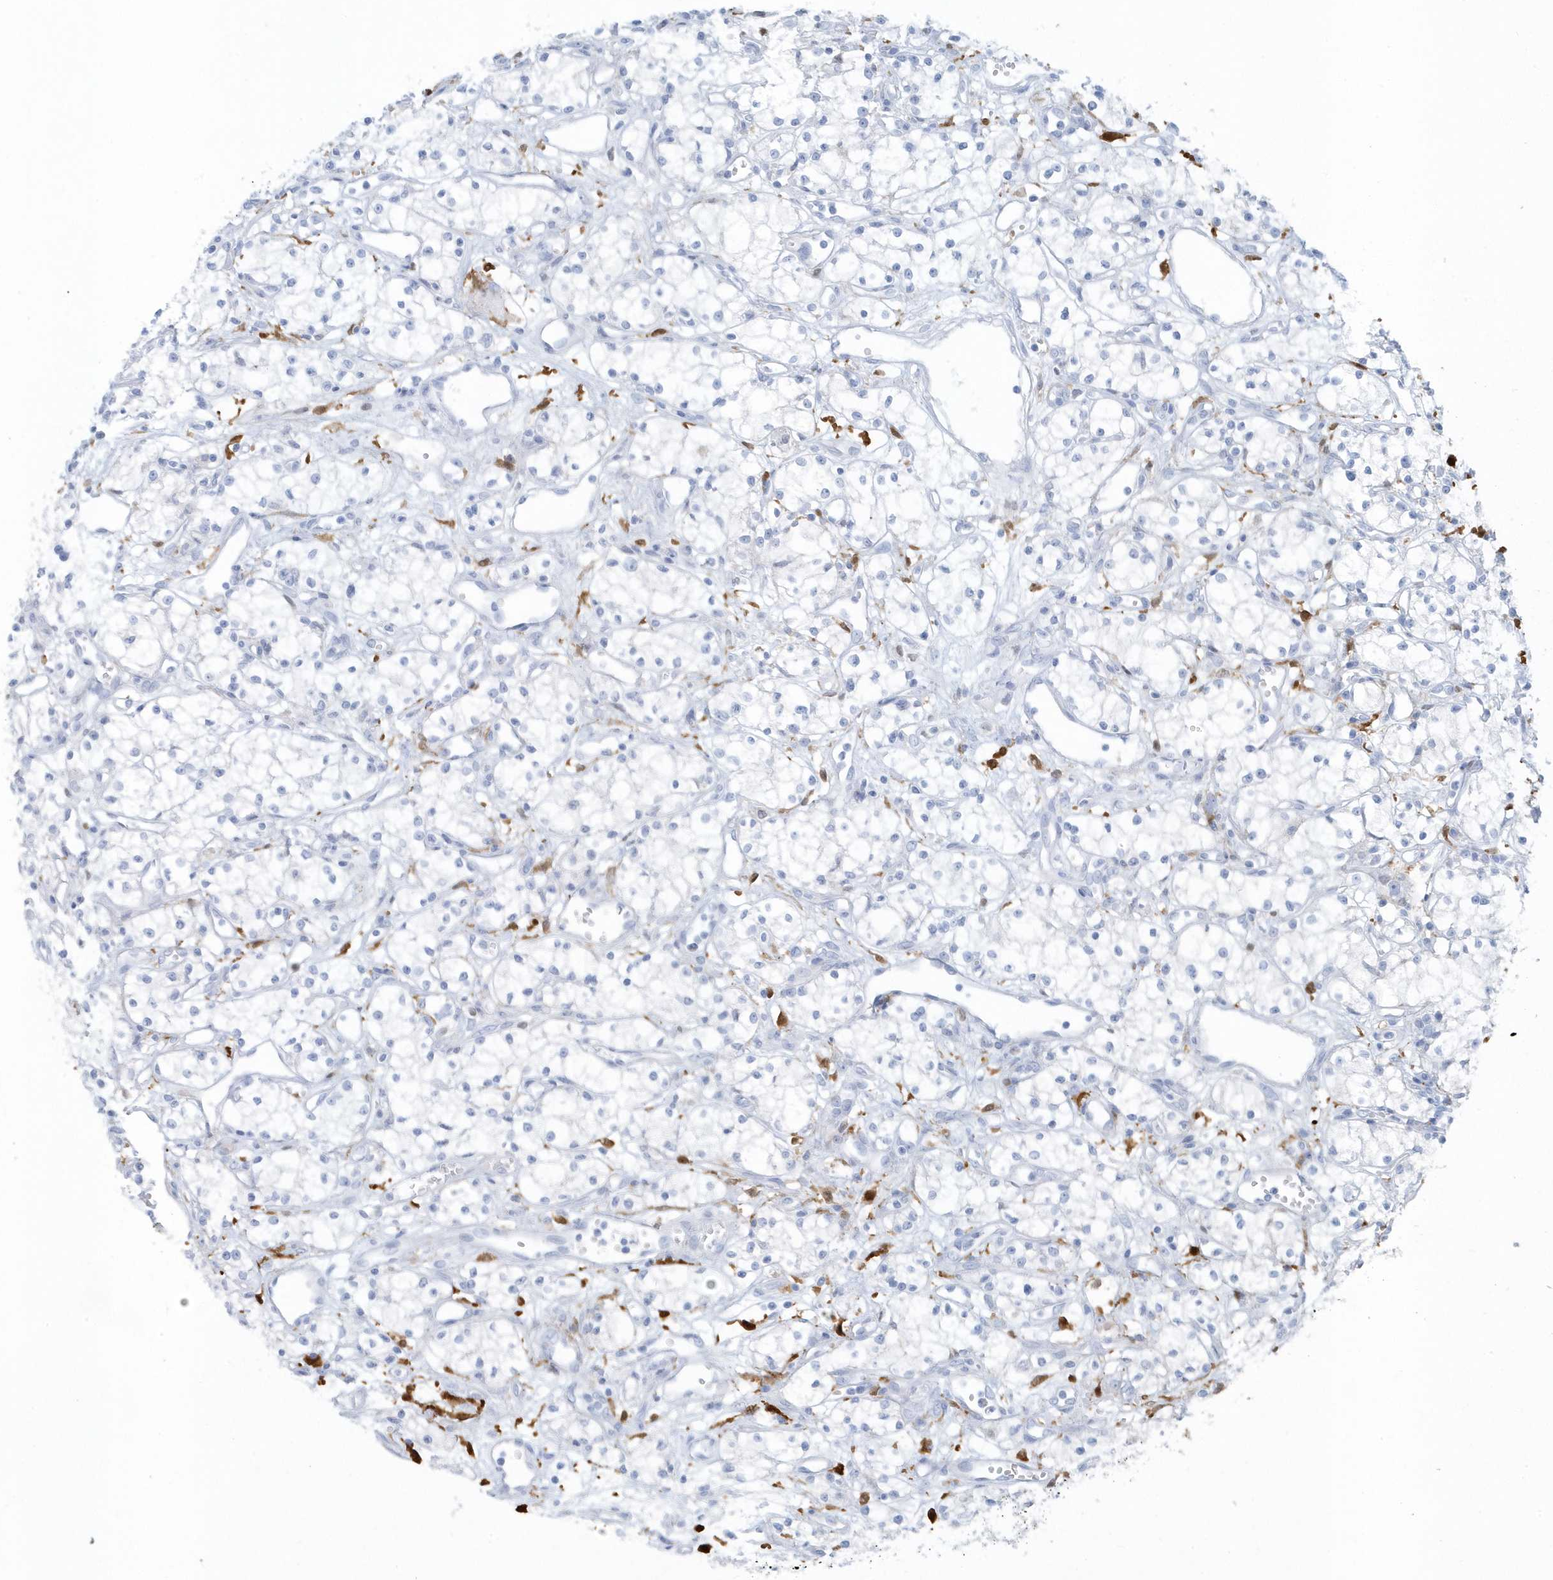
{"staining": {"intensity": "negative", "quantity": "none", "location": "none"}, "tissue": "renal cancer", "cell_type": "Tumor cells", "image_type": "cancer", "snomed": [{"axis": "morphology", "description": "Adenocarcinoma, NOS"}, {"axis": "topography", "description": "Kidney"}], "caption": "High magnification brightfield microscopy of adenocarcinoma (renal) stained with DAB (3,3'-diaminobenzidine) (brown) and counterstained with hematoxylin (blue): tumor cells show no significant expression. (Brightfield microscopy of DAB immunohistochemistry (IHC) at high magnification).", "gene": "FAM98A", "patient": {"sex": "male", "age": 59}}